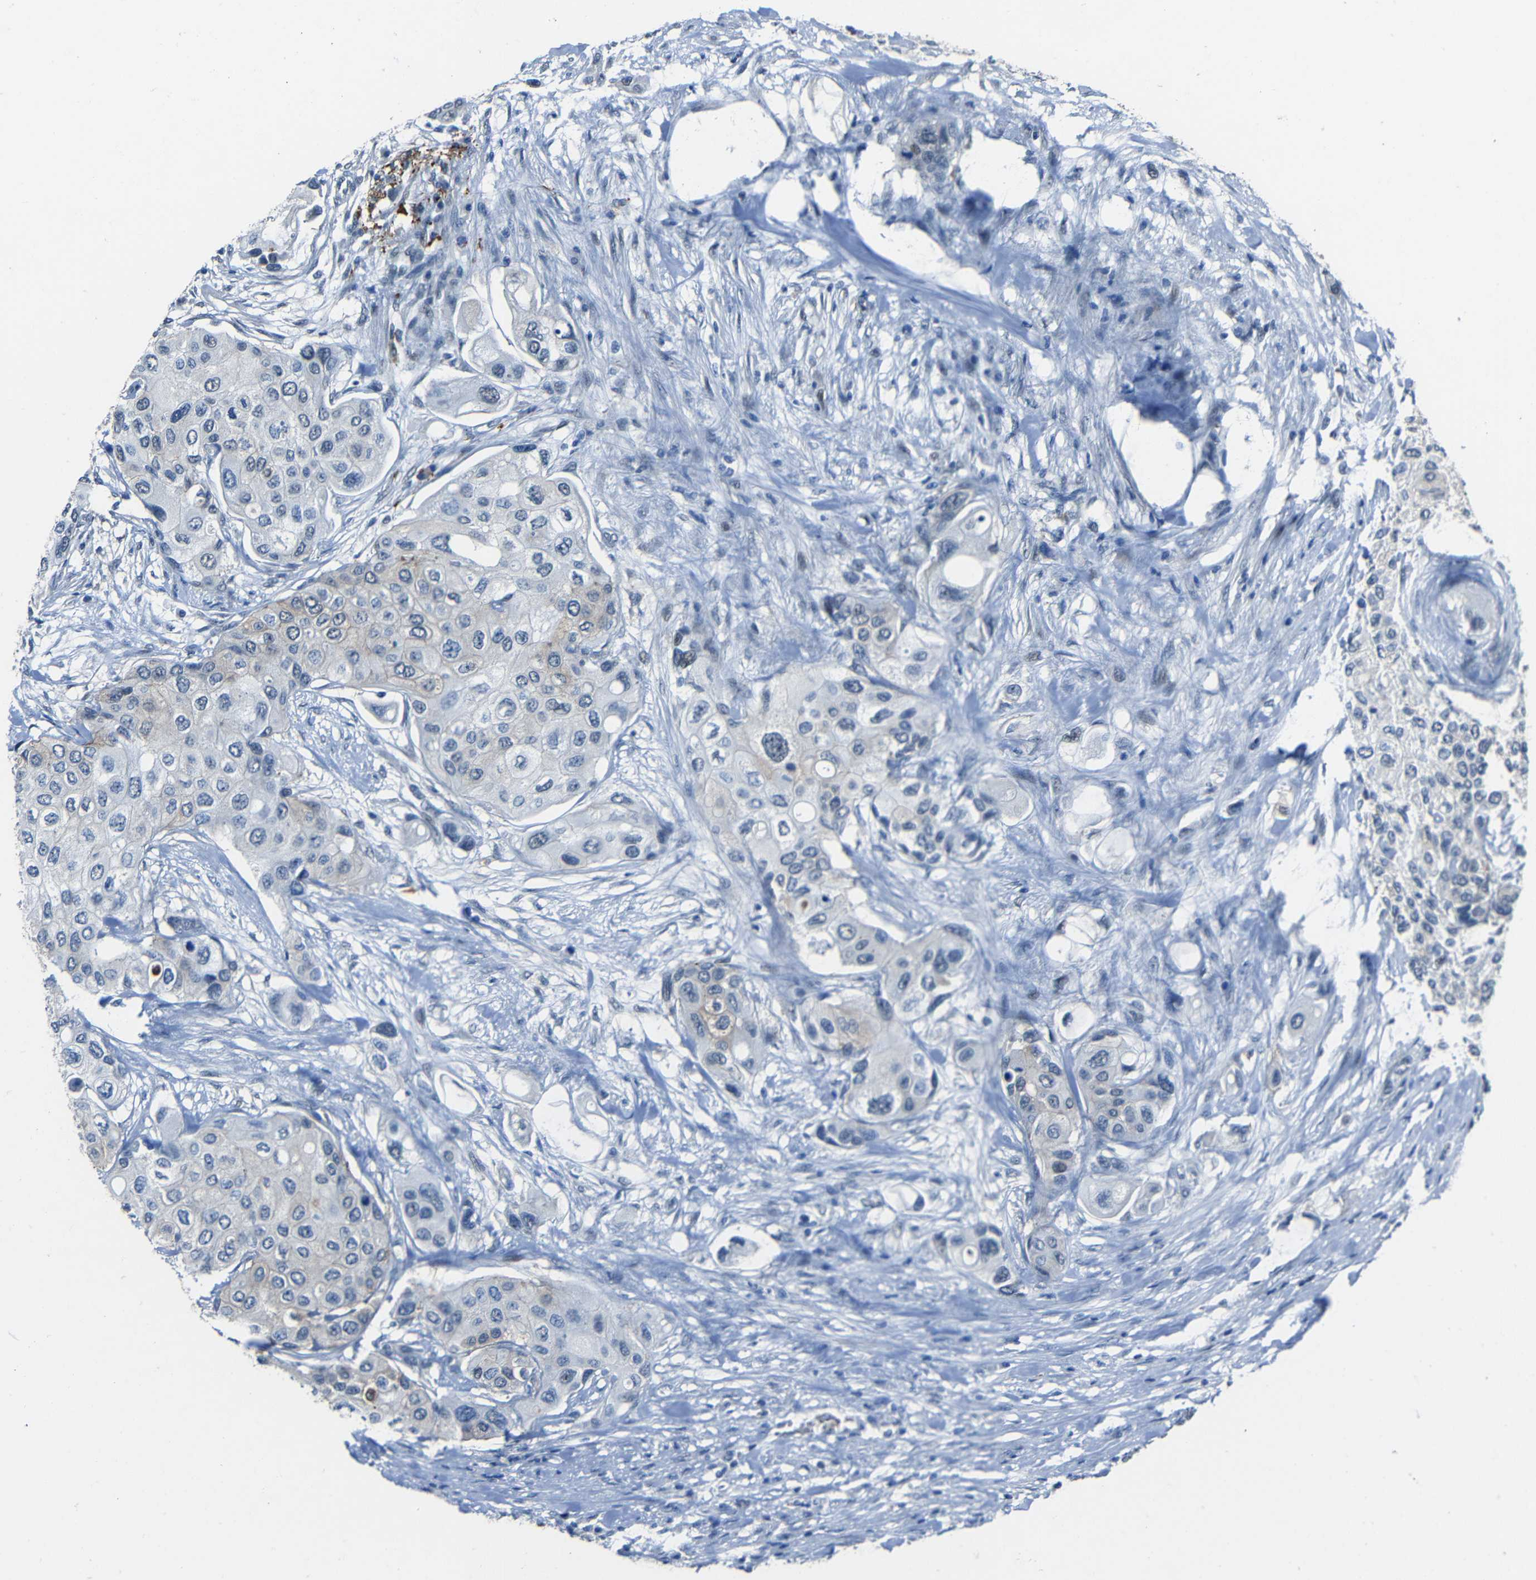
{"staining": {"intensity": "negative", "quantity": "none", "location": "none"}, "tissue": "urothelial cancer", "cell_type": "Tumor cells", "image_type": "cancer", "snomed": [{"axis": "morphology", "description": "Urothelial carcinoma, High grade"}, {"axis": "topography", "description": "Urinary bladder"}], "caption": "An image of human urothelial cancer is negative for staining in tumor cells.", "gene": "DNAJC5", "patient": {"sex": "female", "age": 56}}